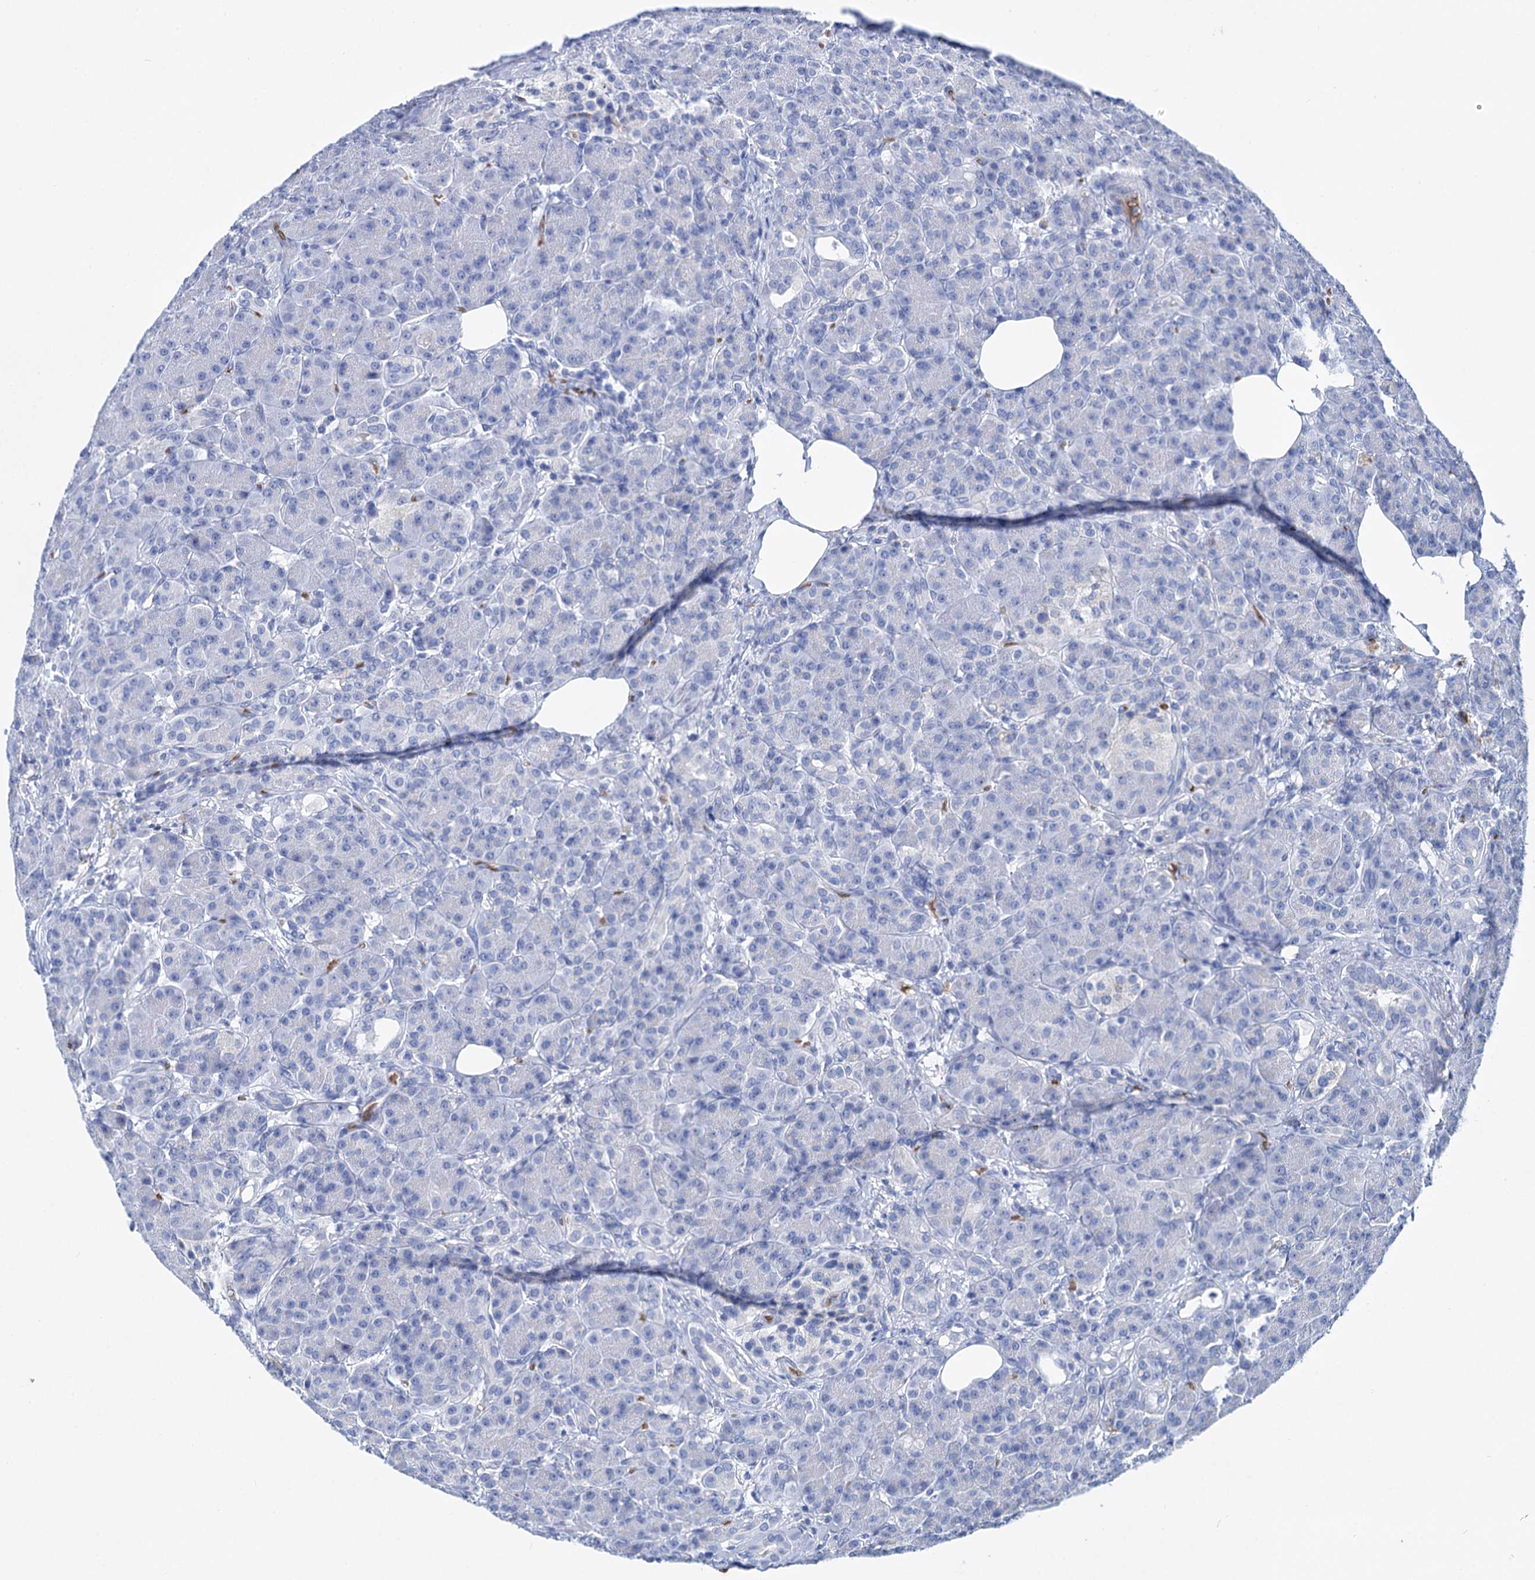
{"staining": {"intensity": "negative", "quantity": "none", "location": "none"}, "tissue": "pancreas", "cell_type": "Exocrine glandular cells", "image_type": "normal", "snomed": [{"axis": "morphology", "description": "Normal tissue, NOS"}, {"axis": "topography", "description": "Pancreas"}], "caption": "High magnification brightfield microscopy of normal pancreas stained with DAB (3,3'-diaminobenzidine) (brown) and counterstained with hematoxylin (blue): exocrine glandular cells show no significant expression. Nuclei are stained in blue.", "gene": "RPUSD3", "patient": {"sex": "male", "age": 63}}